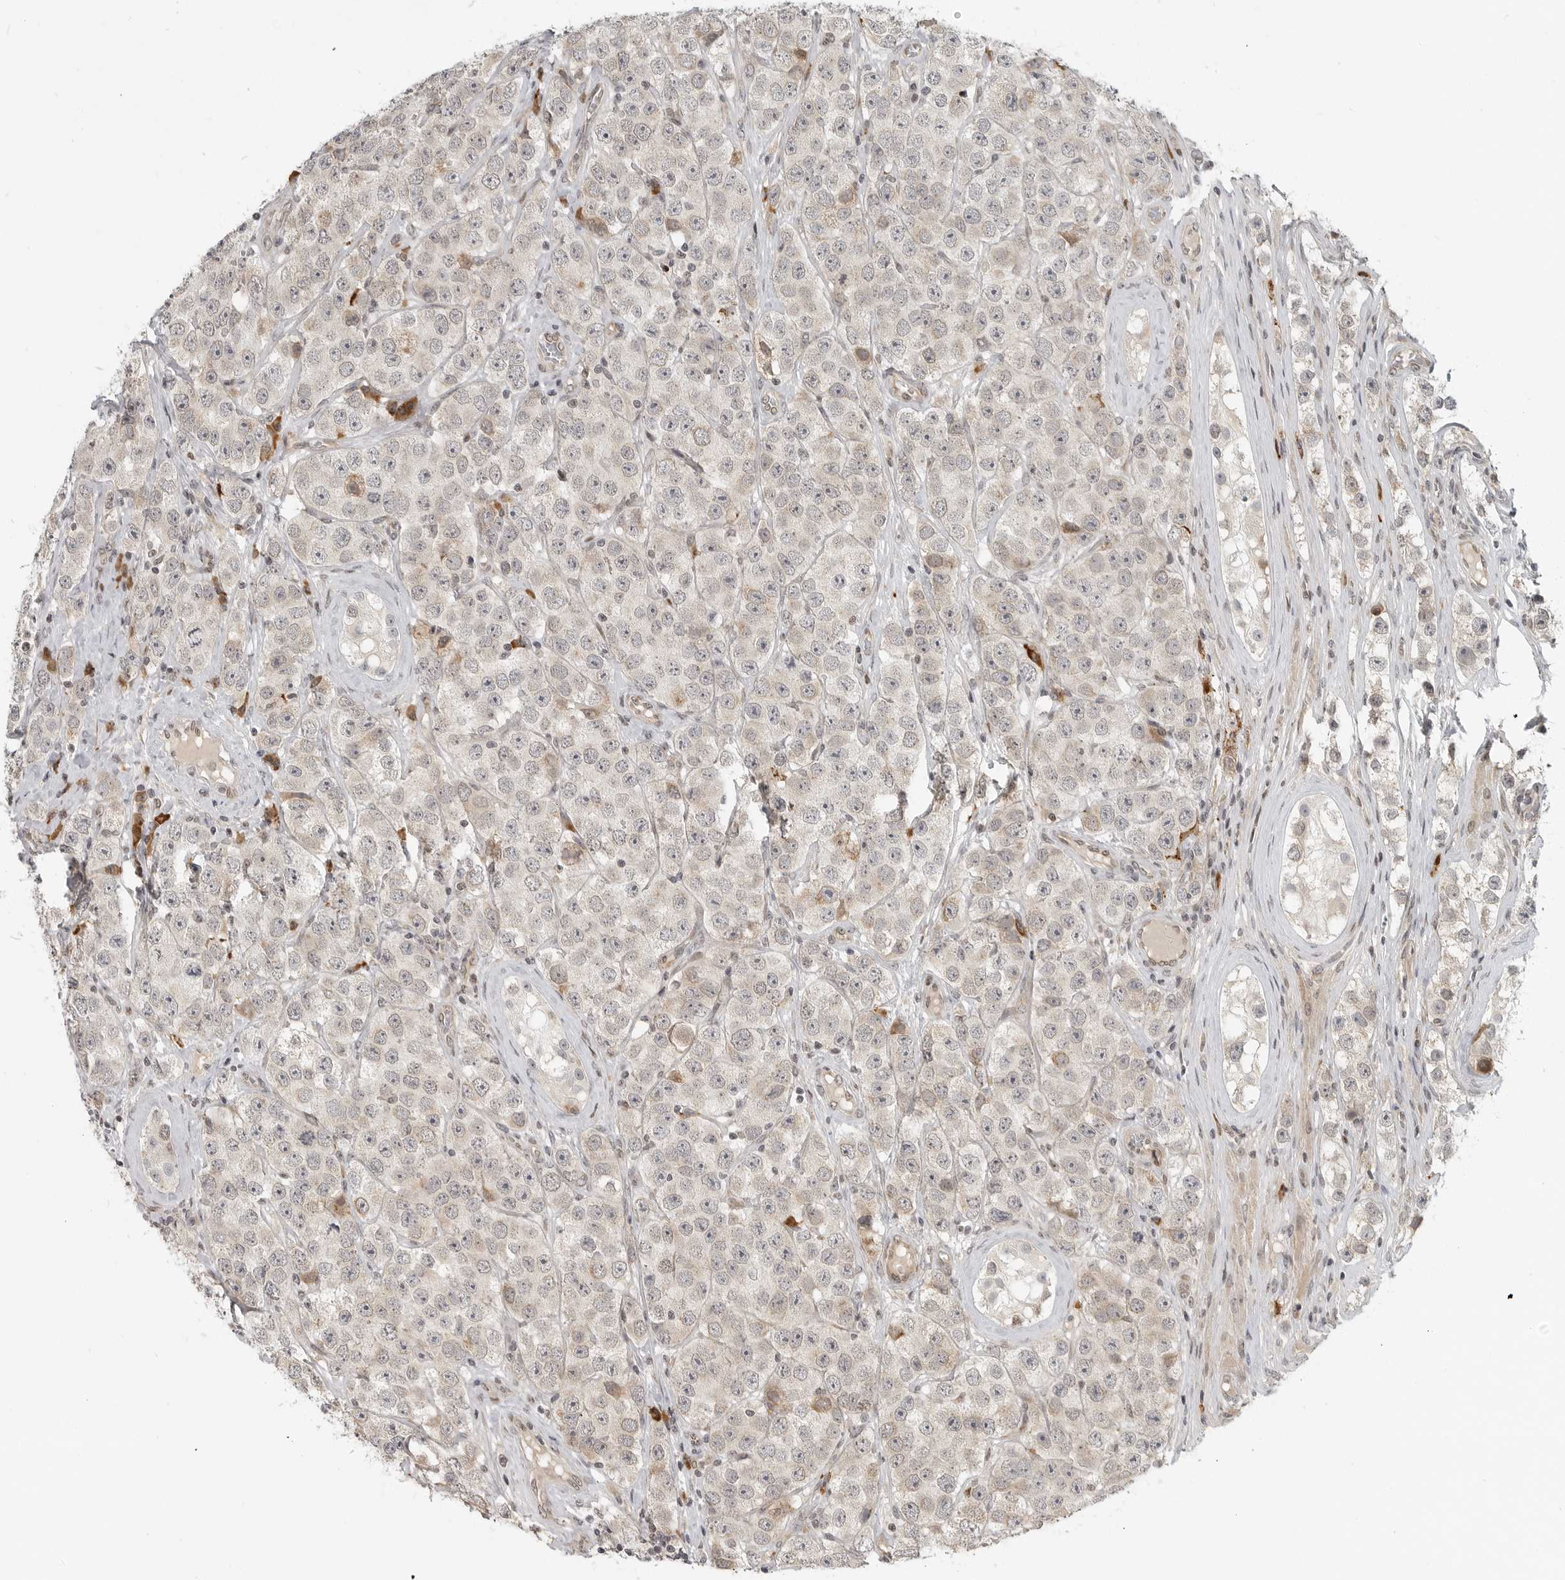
{"staining": {"intensity": "negative", "quantity": "none", "location": "none"}, "tissue": "testis cancer", "cell_type": "Tumor cells", "image_type": "cancer", "snomed": [{"axis": "morphology", "description": "Seminoma, NOS"}, {"axis": "topography", "description": "Testis"}], "caption": "Immunohistochemistry (IHC) of testis cancer (seminoma) exhibits no expression in tumor cells.", "gene": "CEP295NL", "patient": {"sex": "male", "age": 28}}